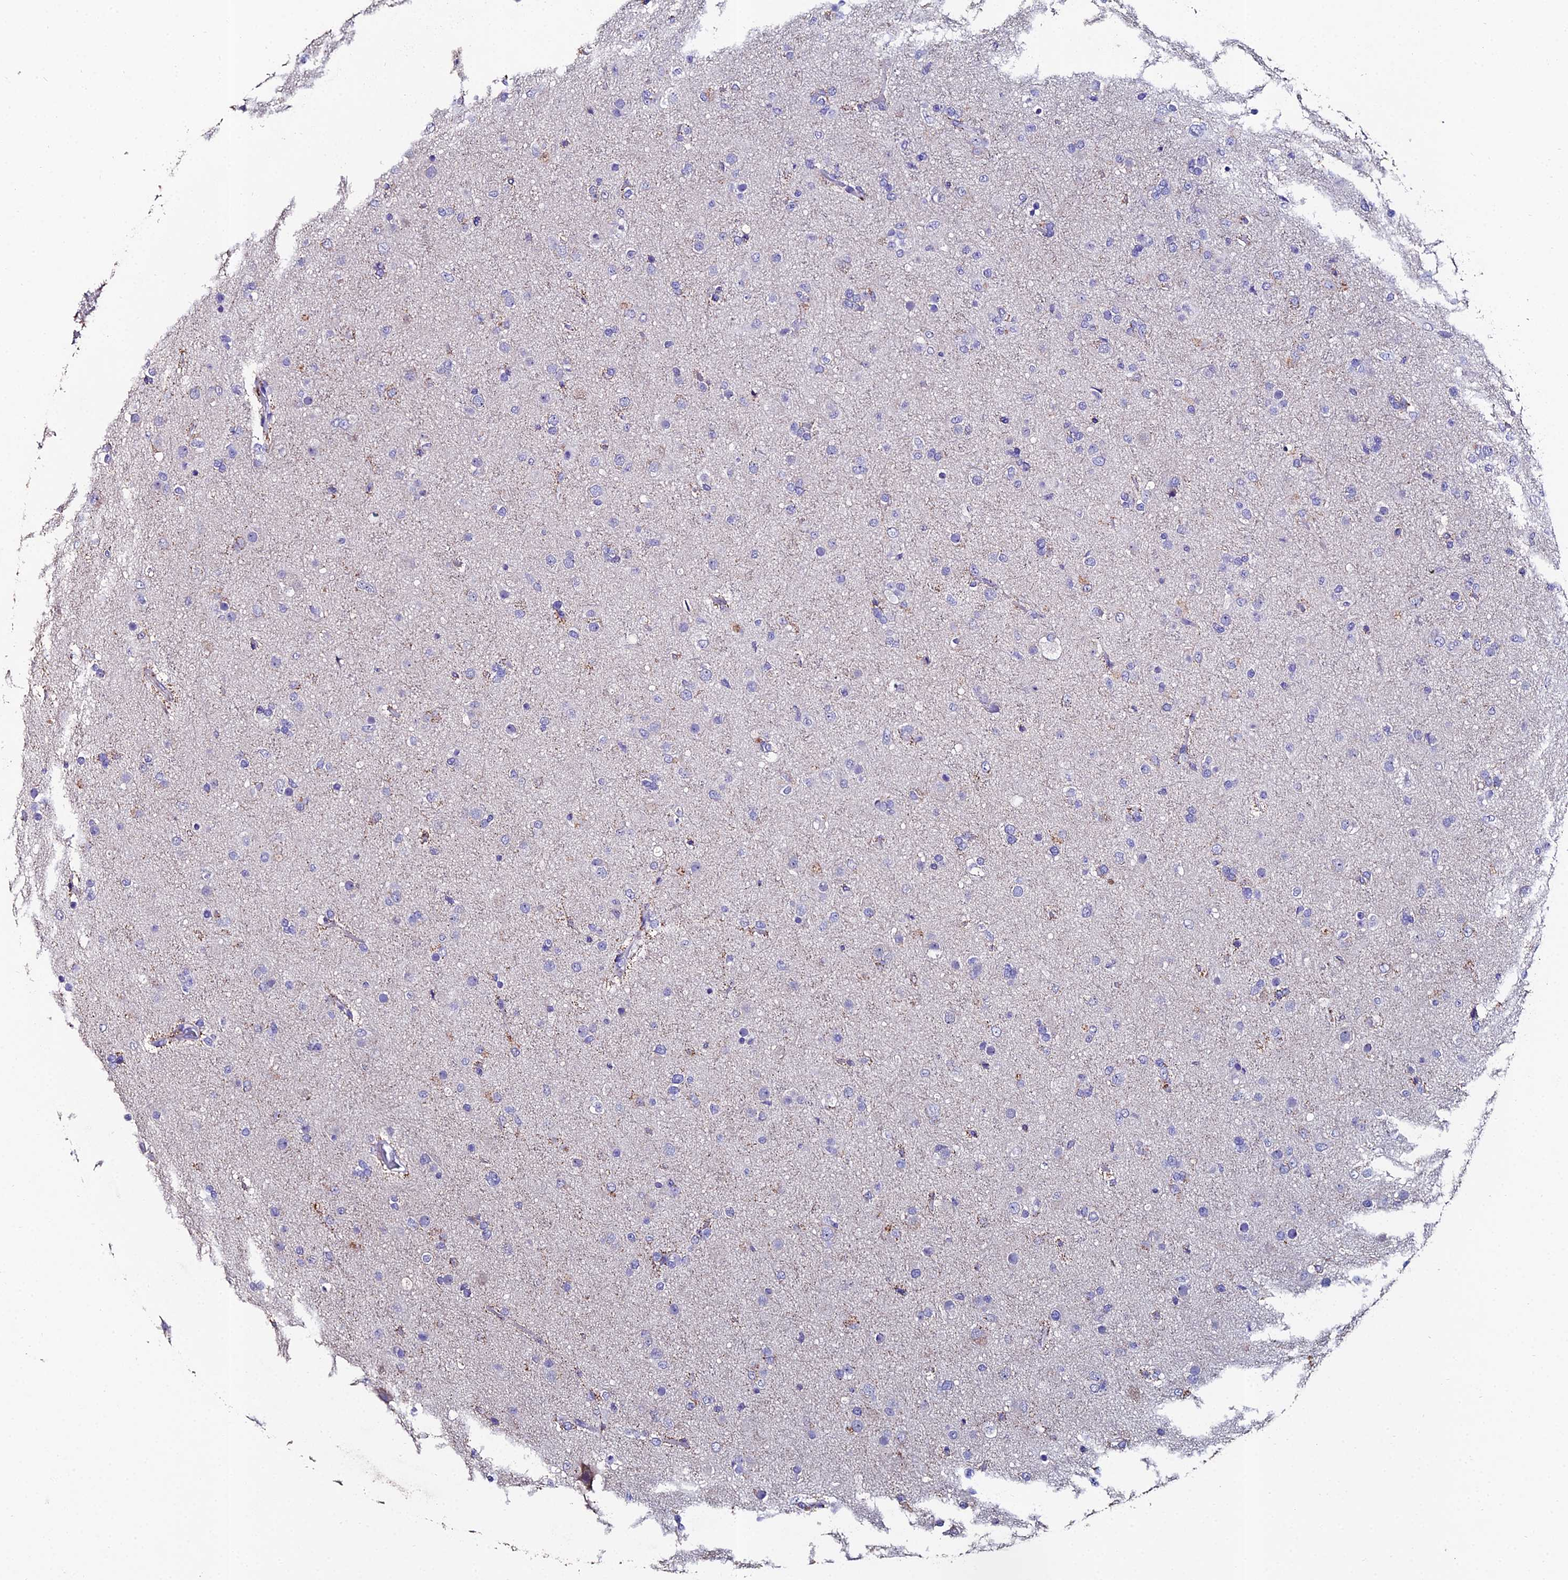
{"staining": {"intensity": "negative", "quantity": "none", "location": "none"}, "tissue": "glioma", "cell_type": "Tumor cells", "image_type": "cancer", "snomed": [{"axis": "morphology", "description": "Glioma, malignant, Low grade"}, {"axis": "topography", "description": "Brain"}], "caption": "Human glioma stained for a protein using immunohistochemistry (IHC) exhibits no staining in tumor cells.", "gene": "ESRRG", "patient": {"sex": "male", "age": 65}}